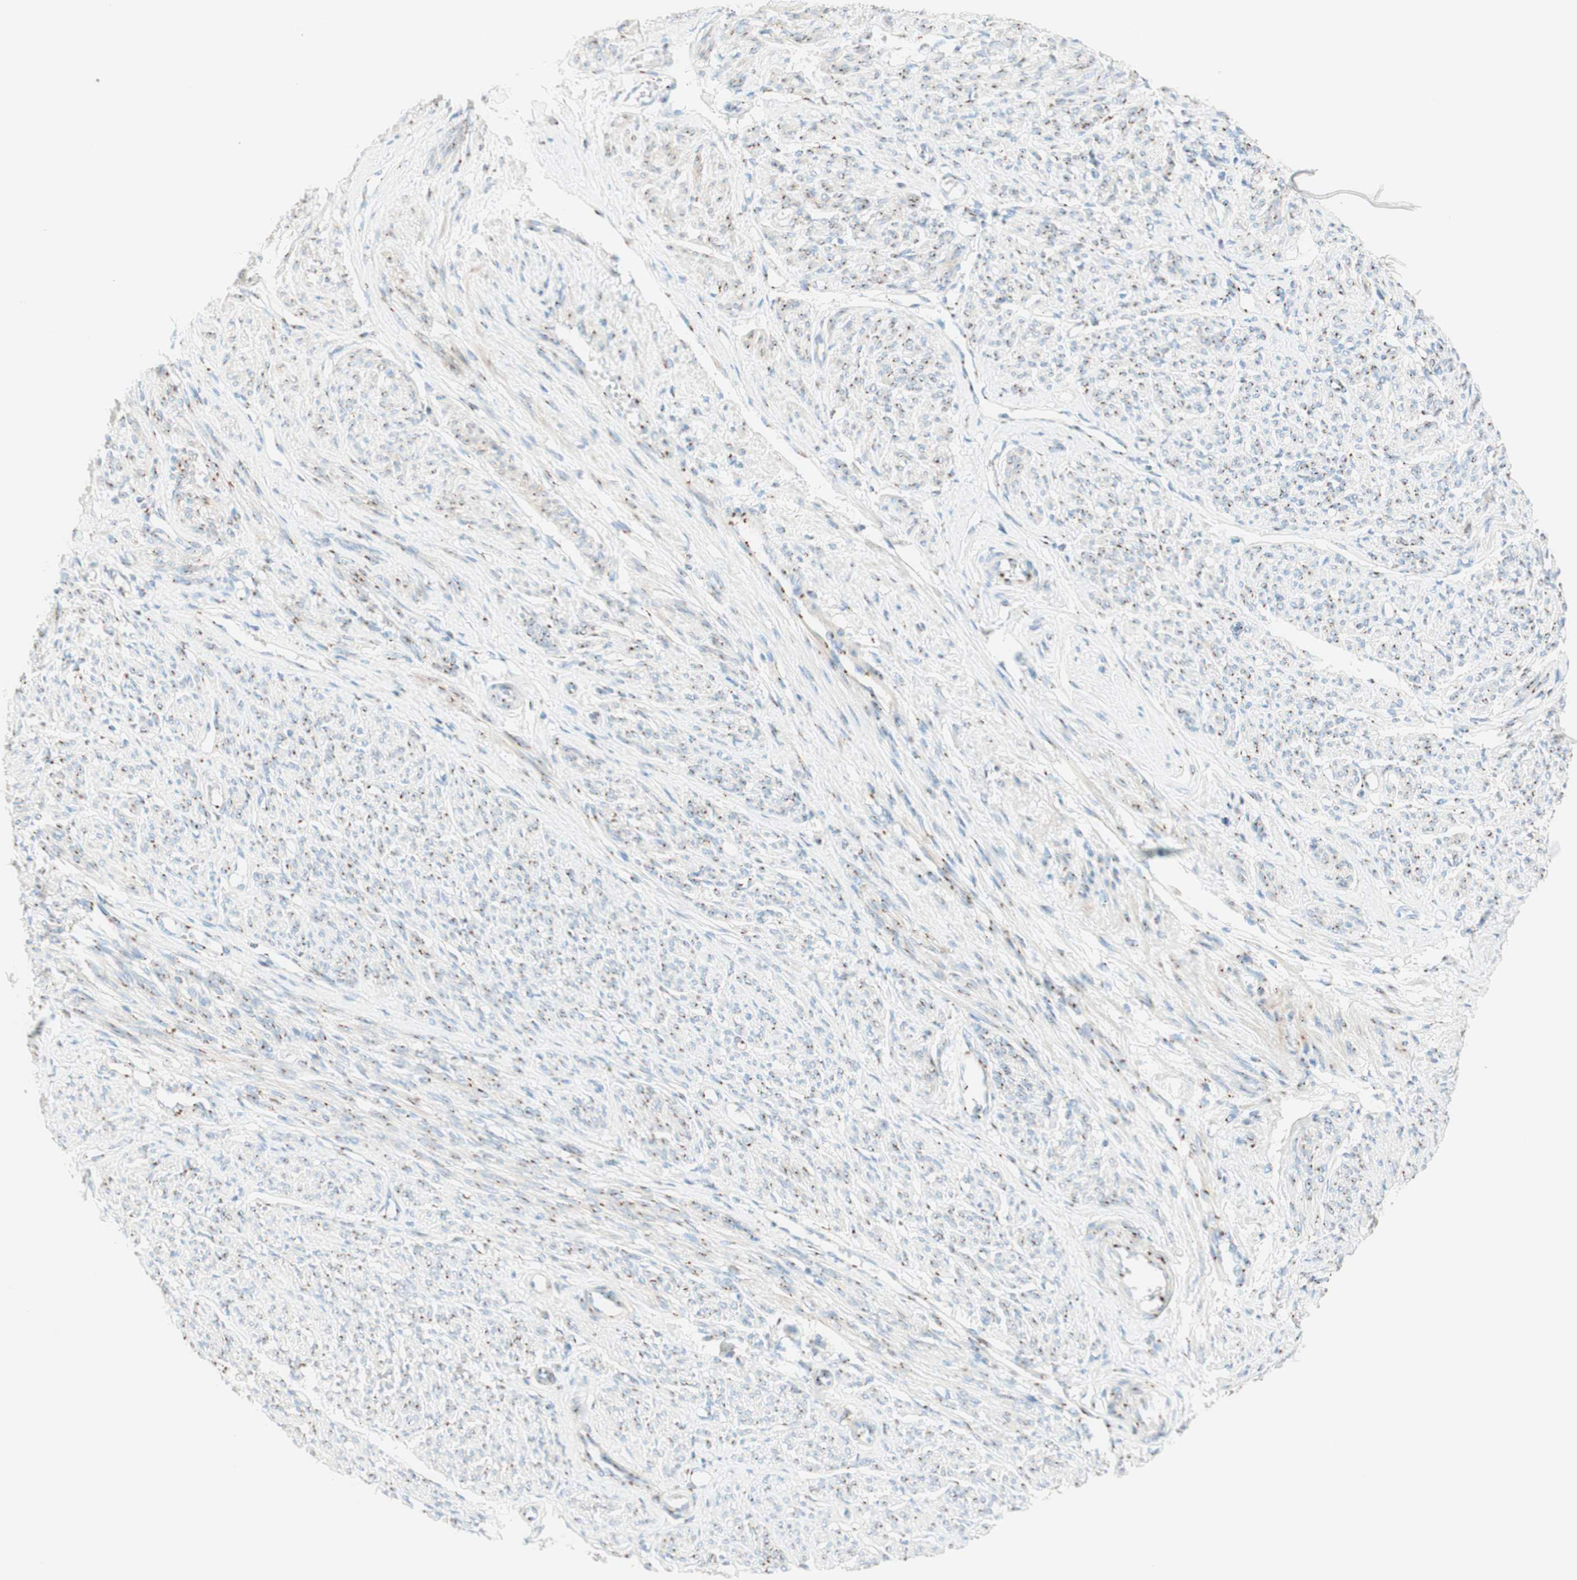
{"staining": {"intensity": "moderate", "quantity": "25%-75%", "location": "cytoplasmic/membranous"}, "tissue": "smooth muscle", "cell_type": "Smooth muscle cells", "image_type": "normal", "snomed": [{"axis": "morphology", "description": "Normal tissue, NOS"}, {"axis": "topography", "description": "Smooth muscle"}], "caption": "Smooth muscle cells exhibit medium levels of moderate cytoplasmic/membranous staining in about 25%-75% of cells in unremarkable human smooth muscle. (IHC, brightfield microscopy, high magnification).", "gene": "GOLGB1", "patient": {"sex": "female", "age": 65}}